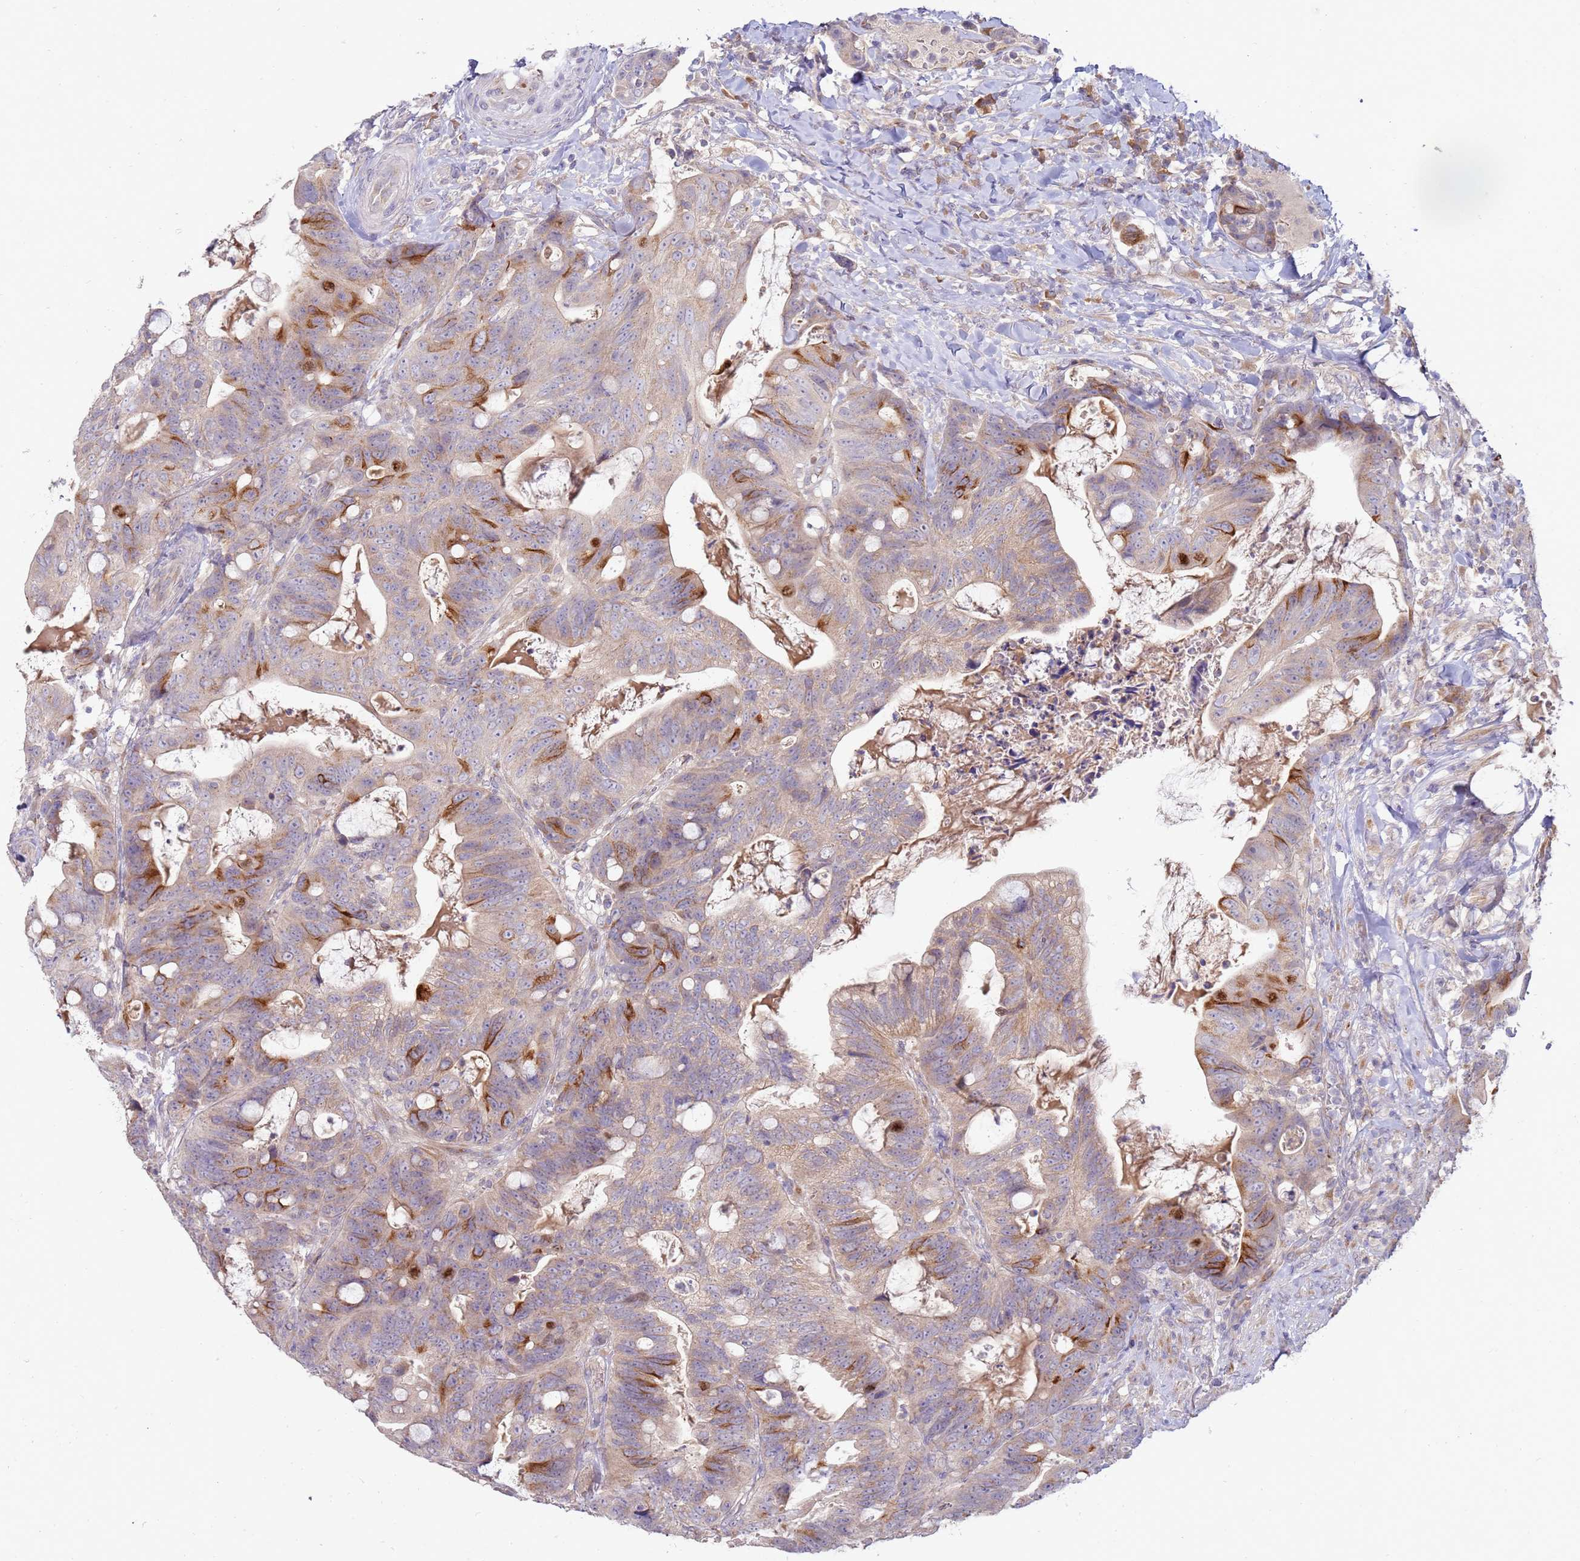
{"staining": {"intensity": "moderate", "quantity": "<25%", "location": "cytoplasmic/membranous"}, "tissue": "colorectal cancer", "cell_type": "Tumor cells", "image_type": "cancer", "snomed": [{"axis": "morphology", "description": "Adenocarcinoma, NOS"}, {"axis": "topography", "description": "Colon"}], "caption": "Tumor cells reveal low levels of moderate cytoplasmic/membranous staining in approximately <25% of cells in colorectal cancer (adenocarcinoma).", "gene": "NMUR2", "patient": {"sex": "female", "age": 82}}